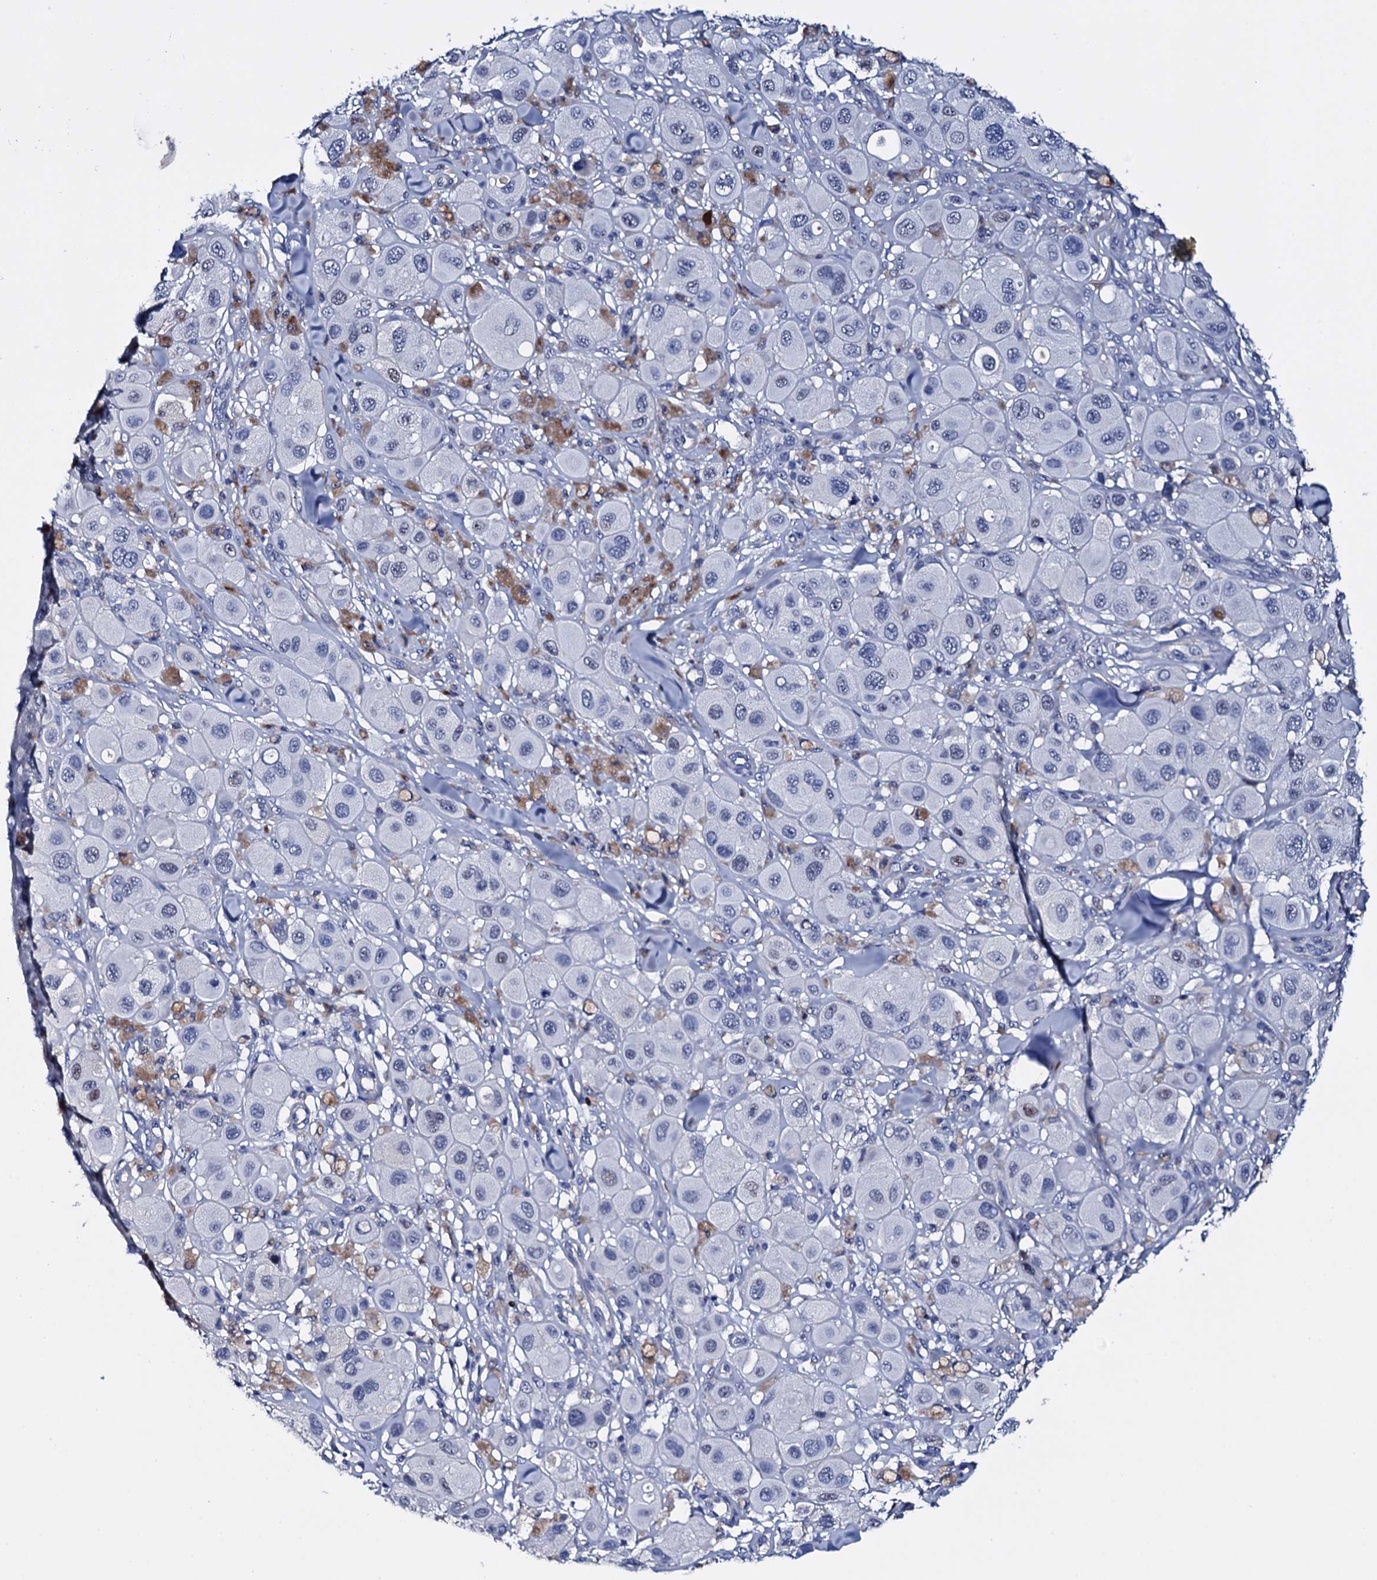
{"staining": {"intensity": "negative", "quantity": "none", "location": "none"}, "tissue": "melanoma", "cell_type": "Tumor cells", "image_type": "cancer", "snomed": [{"axis": "morphology", "description": "Malignant melanoma, Metastatic site"}, {"axis": "topography", "description": "Skin"}], "caption": "DAB (3,3'-diaminobenzidine) immunohistochemical staining of malignant melanoma (metastatic site) exhibits no significant staining in tumor cells.", "gene": "NPM2", "patient": {"sex": "male", "age": 41}}